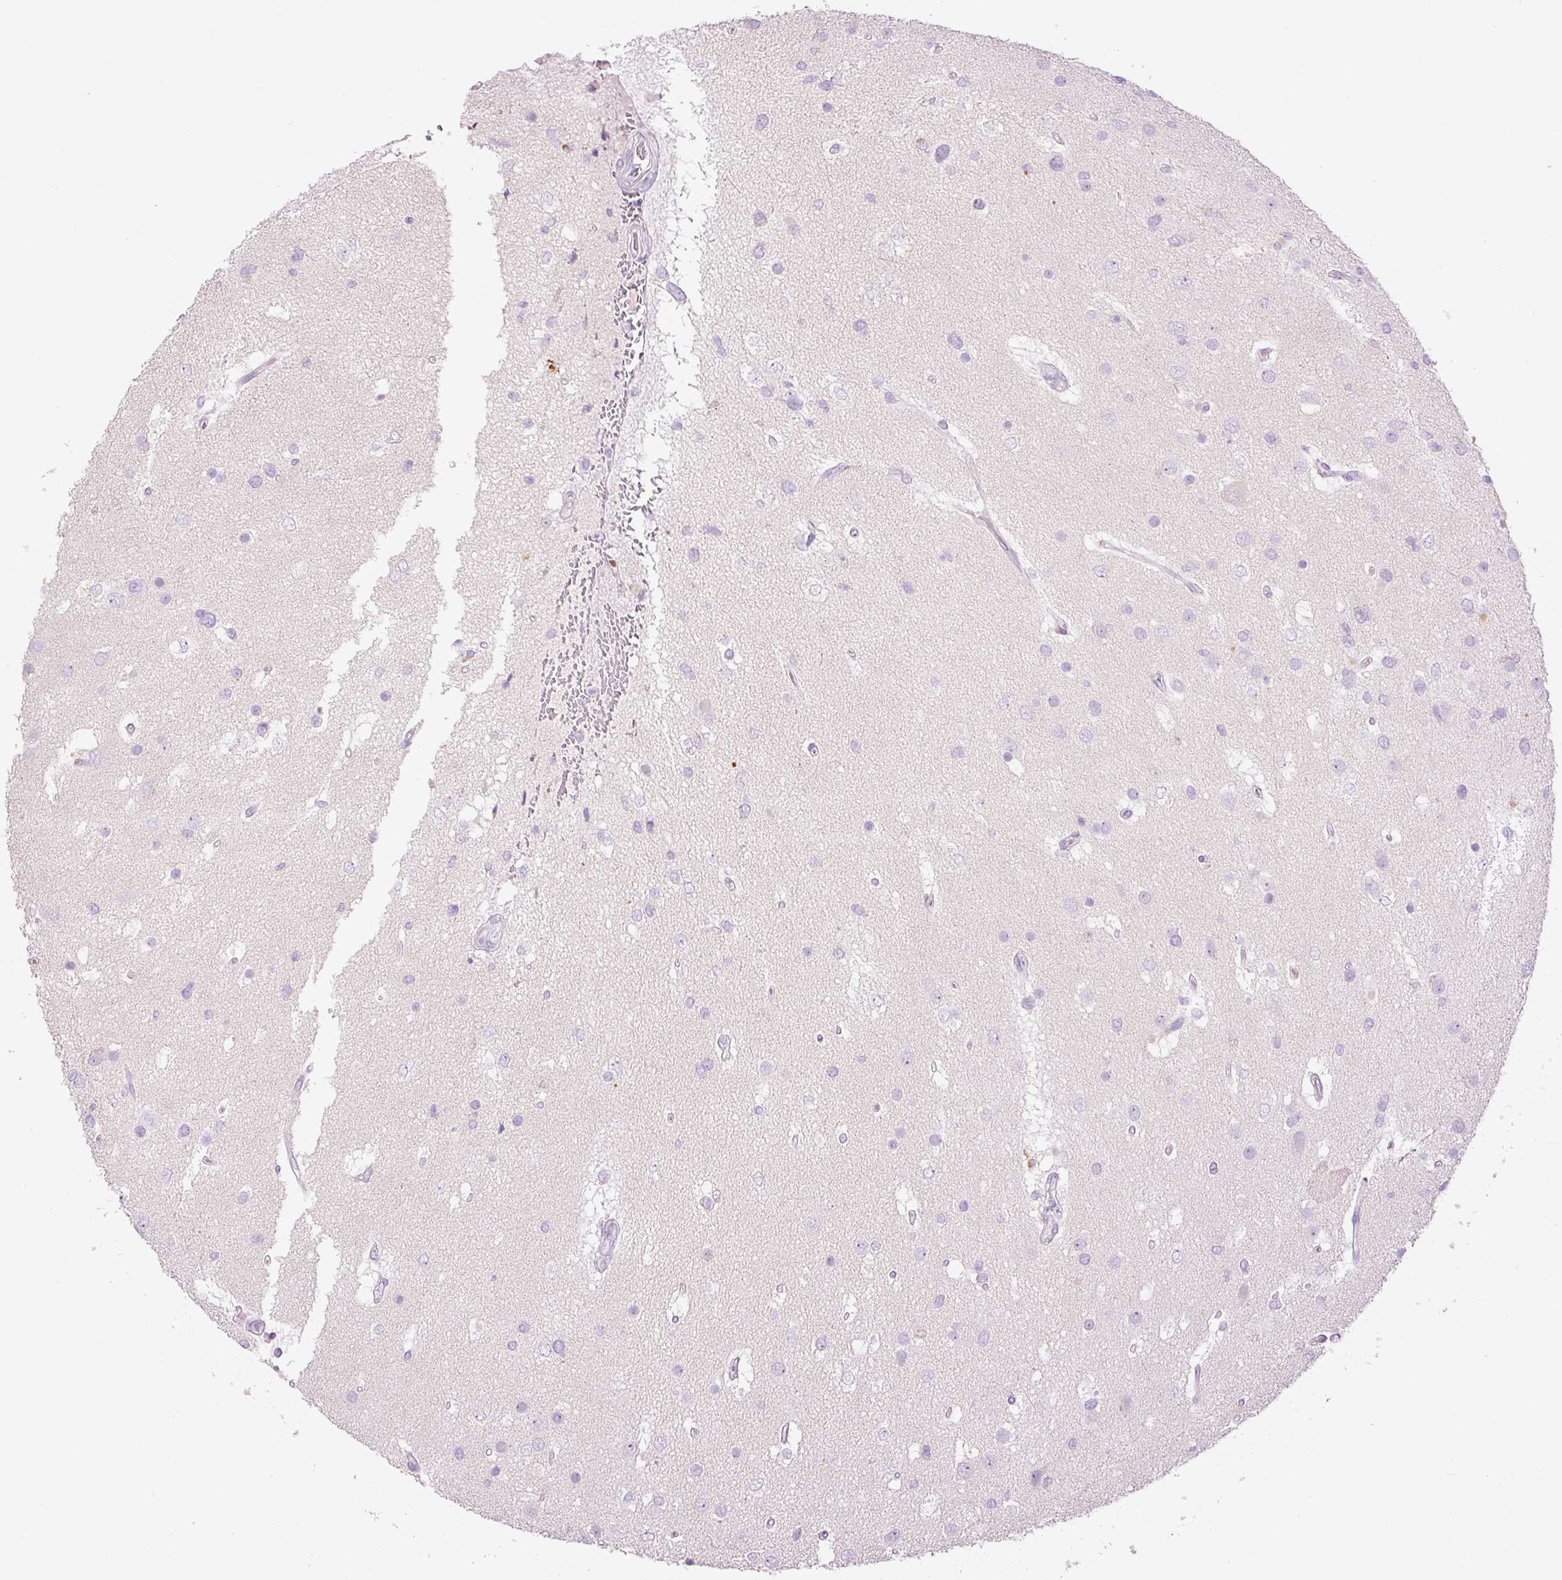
{"staining": {"intensity": "negative", "quantity": "none", "location": "none"}, "tissue": "glioma", "cell_type": "Tumor cells", "image_type": "cancer", "snomed": [{"axis": "morphology", "description": "Glioma, malignant, High grade"}, {"axis": "topography", "description": "Brain"}], "caption": "Immunohistochemical staining of malignant glioma (high-grade) reveals no significant positivity in tumor cells.", "gene": "CARD16", "patient": {"sex": "male", "age": 53}}